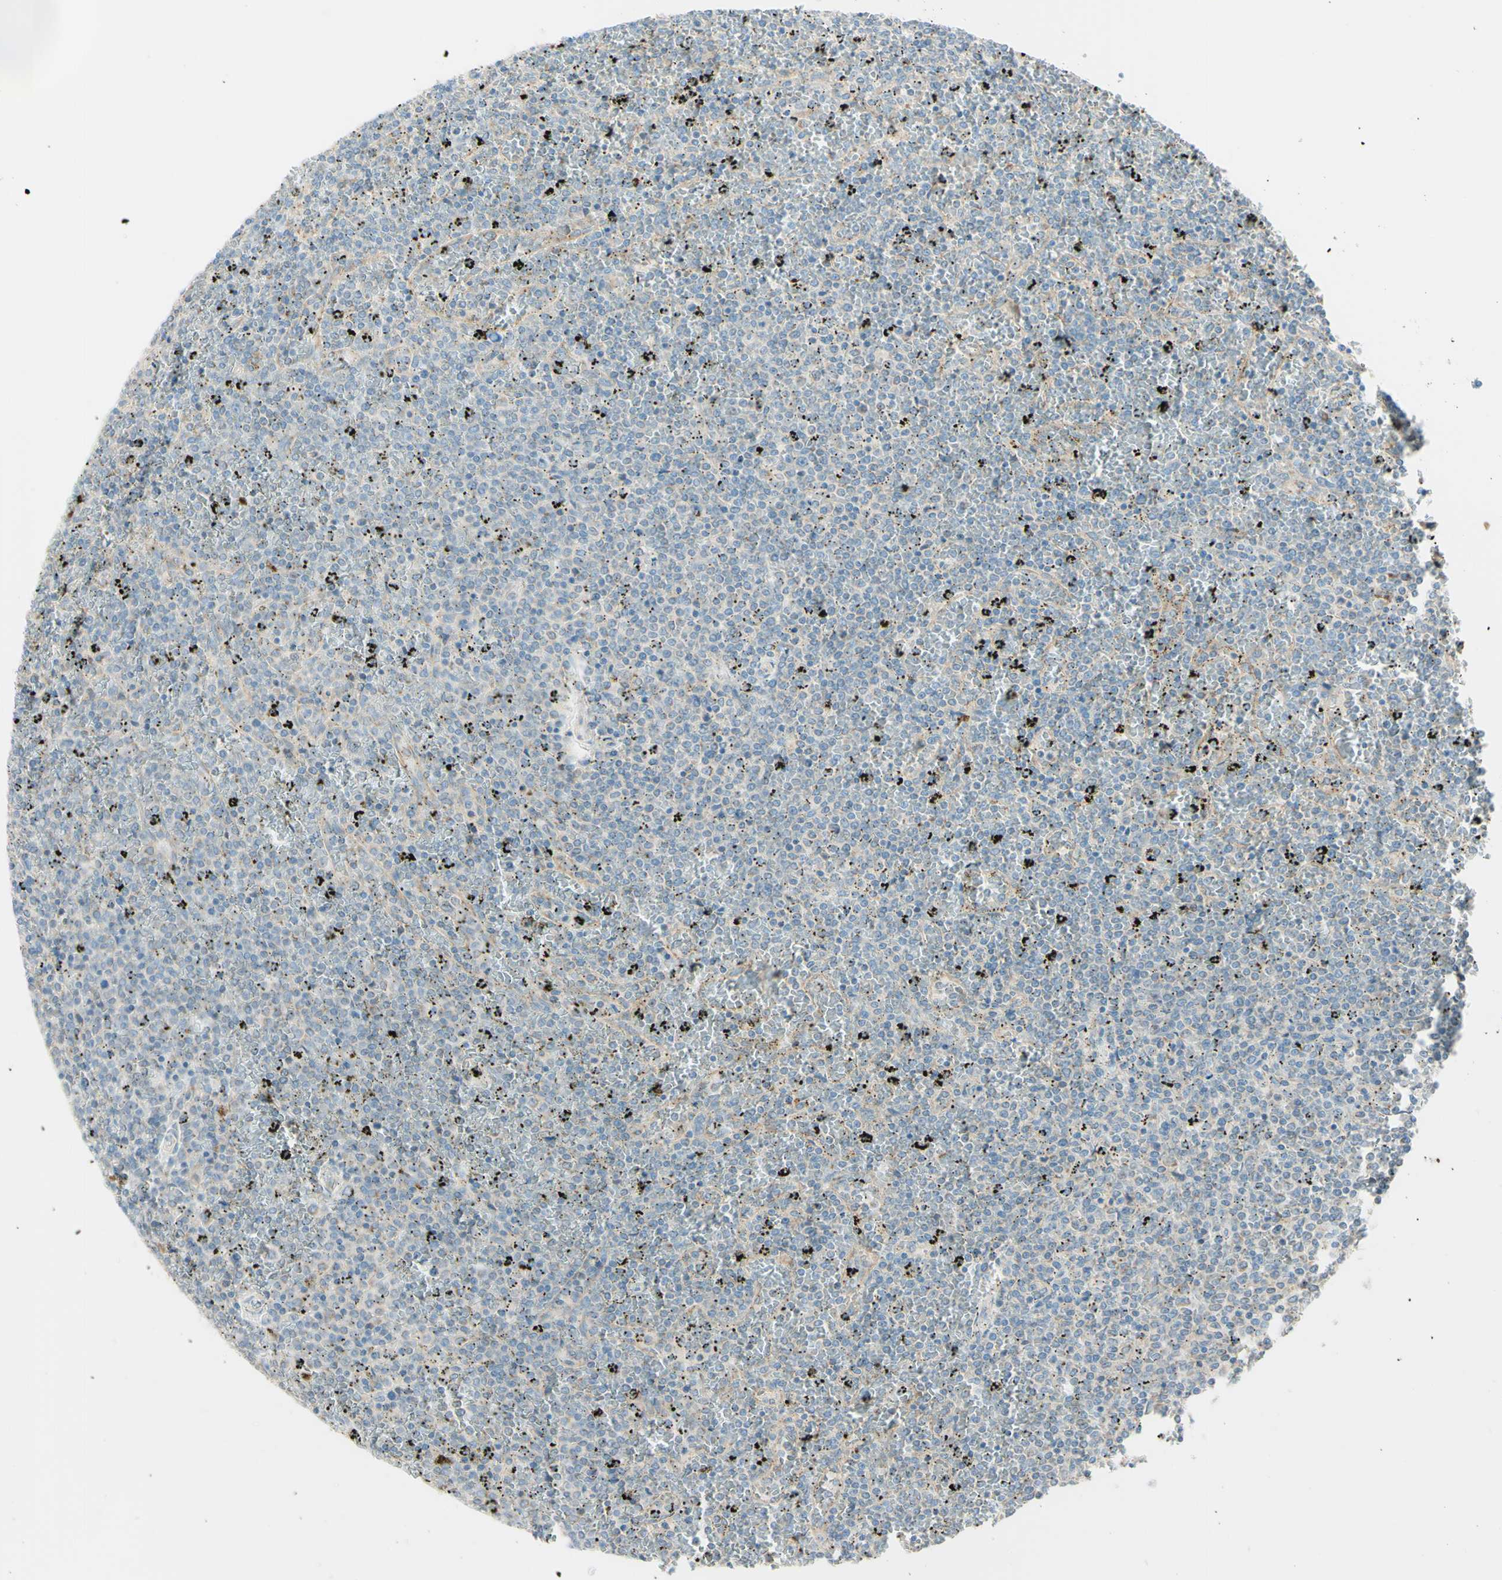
{"staining": {"intensity": "negative", "quantity": "none", "location": "none"}, "tissue": "lymphoma", "cell_type": "Tumor cells", "image_type": "cancer", "snomed": [{"axis": "morphology", "description": "Malignant lymphoma, non-Hodgkin's type, Low grade"}, {"axis": "topography", "description": "Spleen"}], "caption": "The image displays no significant expression in tumor cells of lymphoma. (DAB immunohistochemistry with hematoxylin counter stain).", "gene": "ARMC10", "patient": {"sex": "female", "age": 77}}